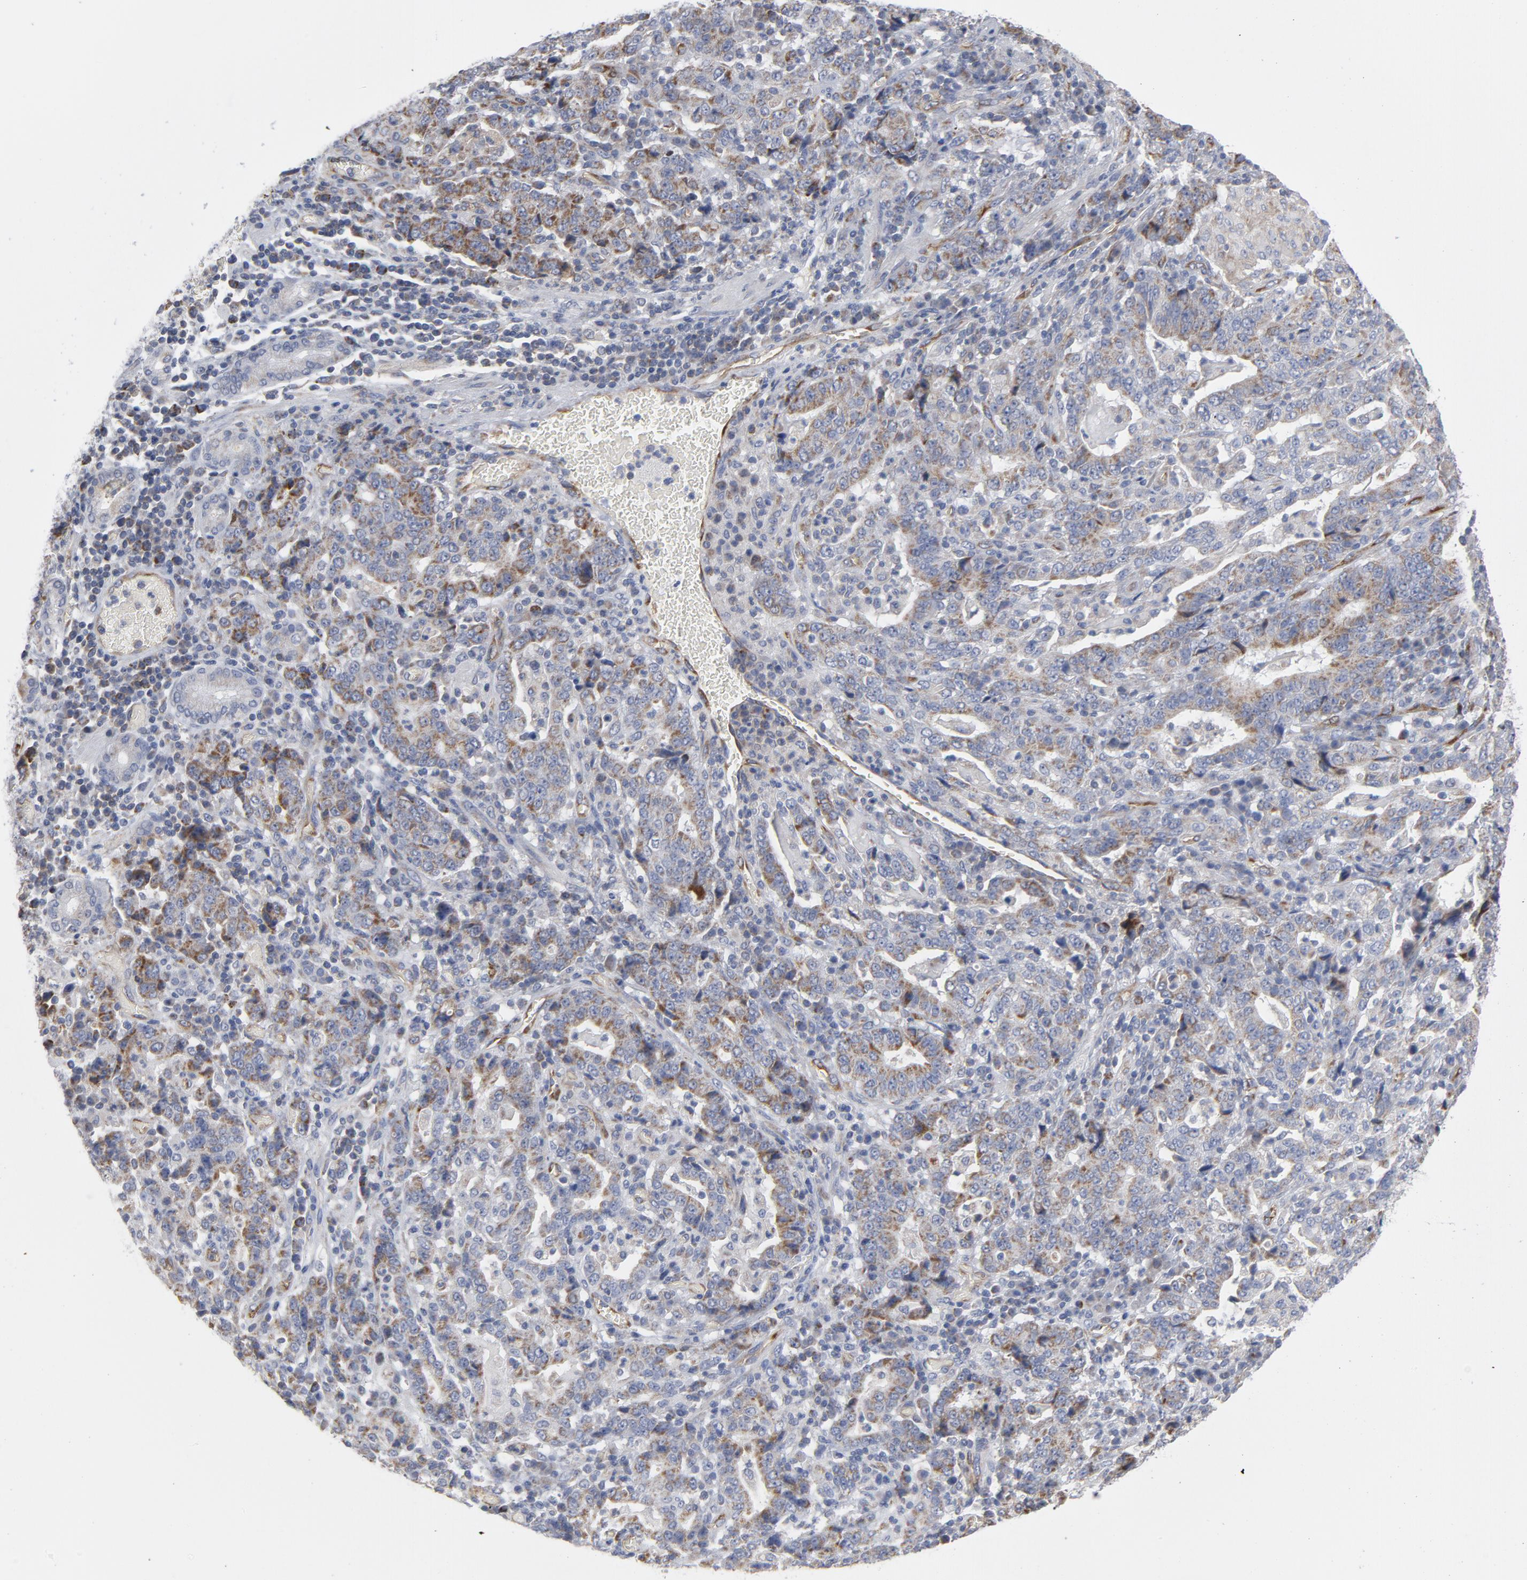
{"staining": {"intensity": "weak", "quantity": ">75%", "location": "cytoplasmic/membranous"}, "tissue": "stomach cancer", "cell_type": "Tumor cells", "image_type": "cancer", "snomed": [{"axis": "morphology", "description": "Normal tissue, NOS"}, {"axis": "morphology", "description": "Adenocarcinoma, NOS"}, {"axis": "topography", "description": "Stomach, upper"}, {"axis": "topography", "description": "Stomach"}], "caption": "Human stomach cancer stained with a protein marker displays weak staining in tumor cells.", "gene": "OXA1L", "patient": {"sex": "male", "age": 59}}